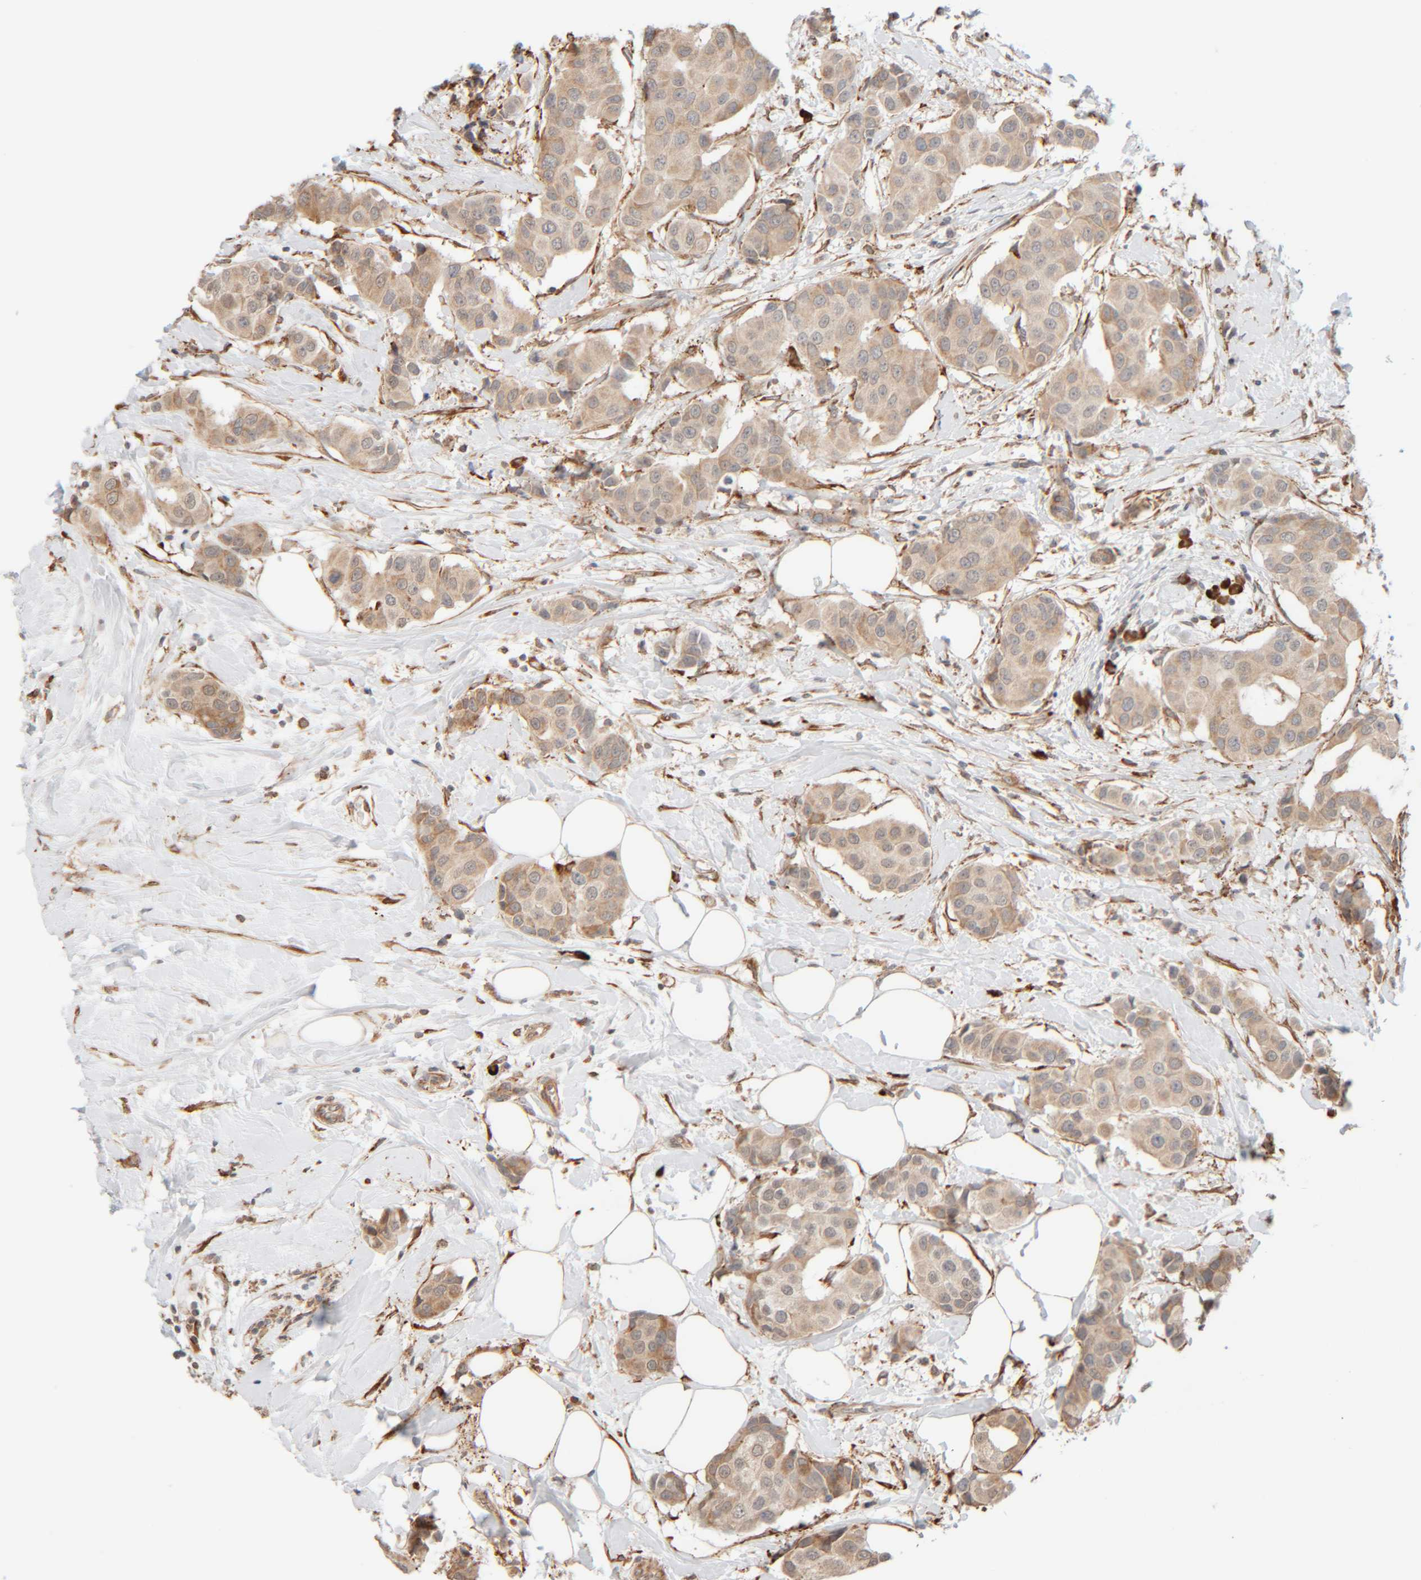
{"staining": {"intensity": "weak", "quantity": ">75%", "location": "cytoplasmic/membranous"}, "tissue": "breast cancer", "cell_type": "Tumor cells", "image_type": "cancer", "snomed": [{"axis": "morphology", "description": "Normal tissue, NOS"}, {"axis": "morphology", "description": "Duct carcinoma"}, {"axis": "topography", "description": "Breast"}], "caption": "Immunohistochemical staining of human breast infiltrating ductal carcinoma reveals low levels of weak cytoplasmic/membranous positivity in about >75% of tumor cells.", "gene": "INTS1", "patient": {"sex": "female", "age": 39}}